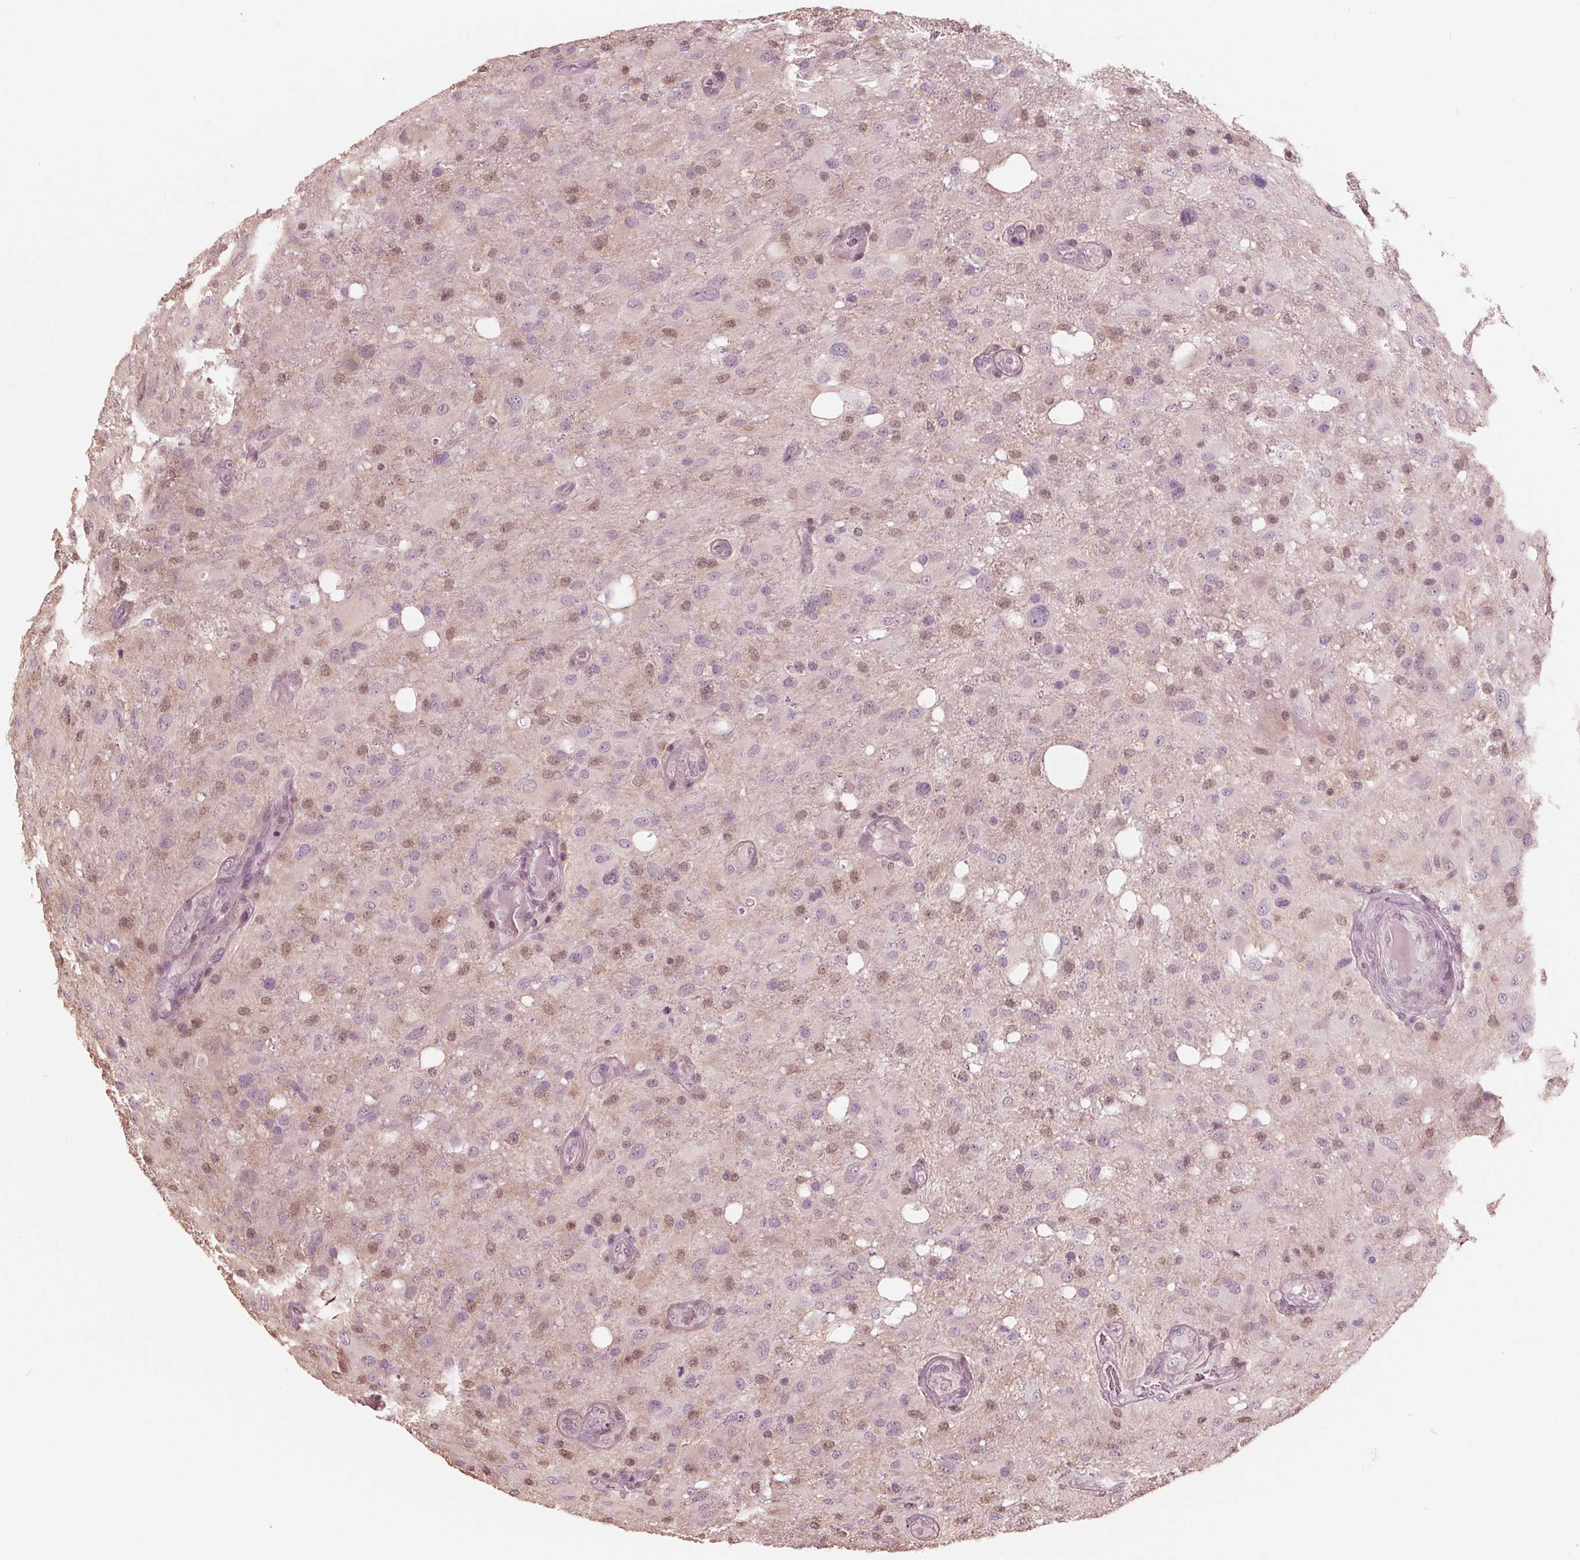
{"staining": {"intensity": "moderate", "quantity": "<25%", "location": "nuclear"}, "tissue": "glioma", "cell_type": "Tumor cells", "image_type": "cancer", "snomed": [{"axis": "morphology", "description": "Glioma, malignant, High grade"}, {"axis": "topography", "description": "Brain"}], "caption": "Immunohistochemistry photomicrograph of neoplastic tissue: malignant high-grade glioma stained using IHC demonstrates low levels of moderate protein expression localized specifically in the nuclear of tumor cells, appearing as a nuclear brown color.", "gene": "ING3", "patient": {"sex": "male", "age": 53}}